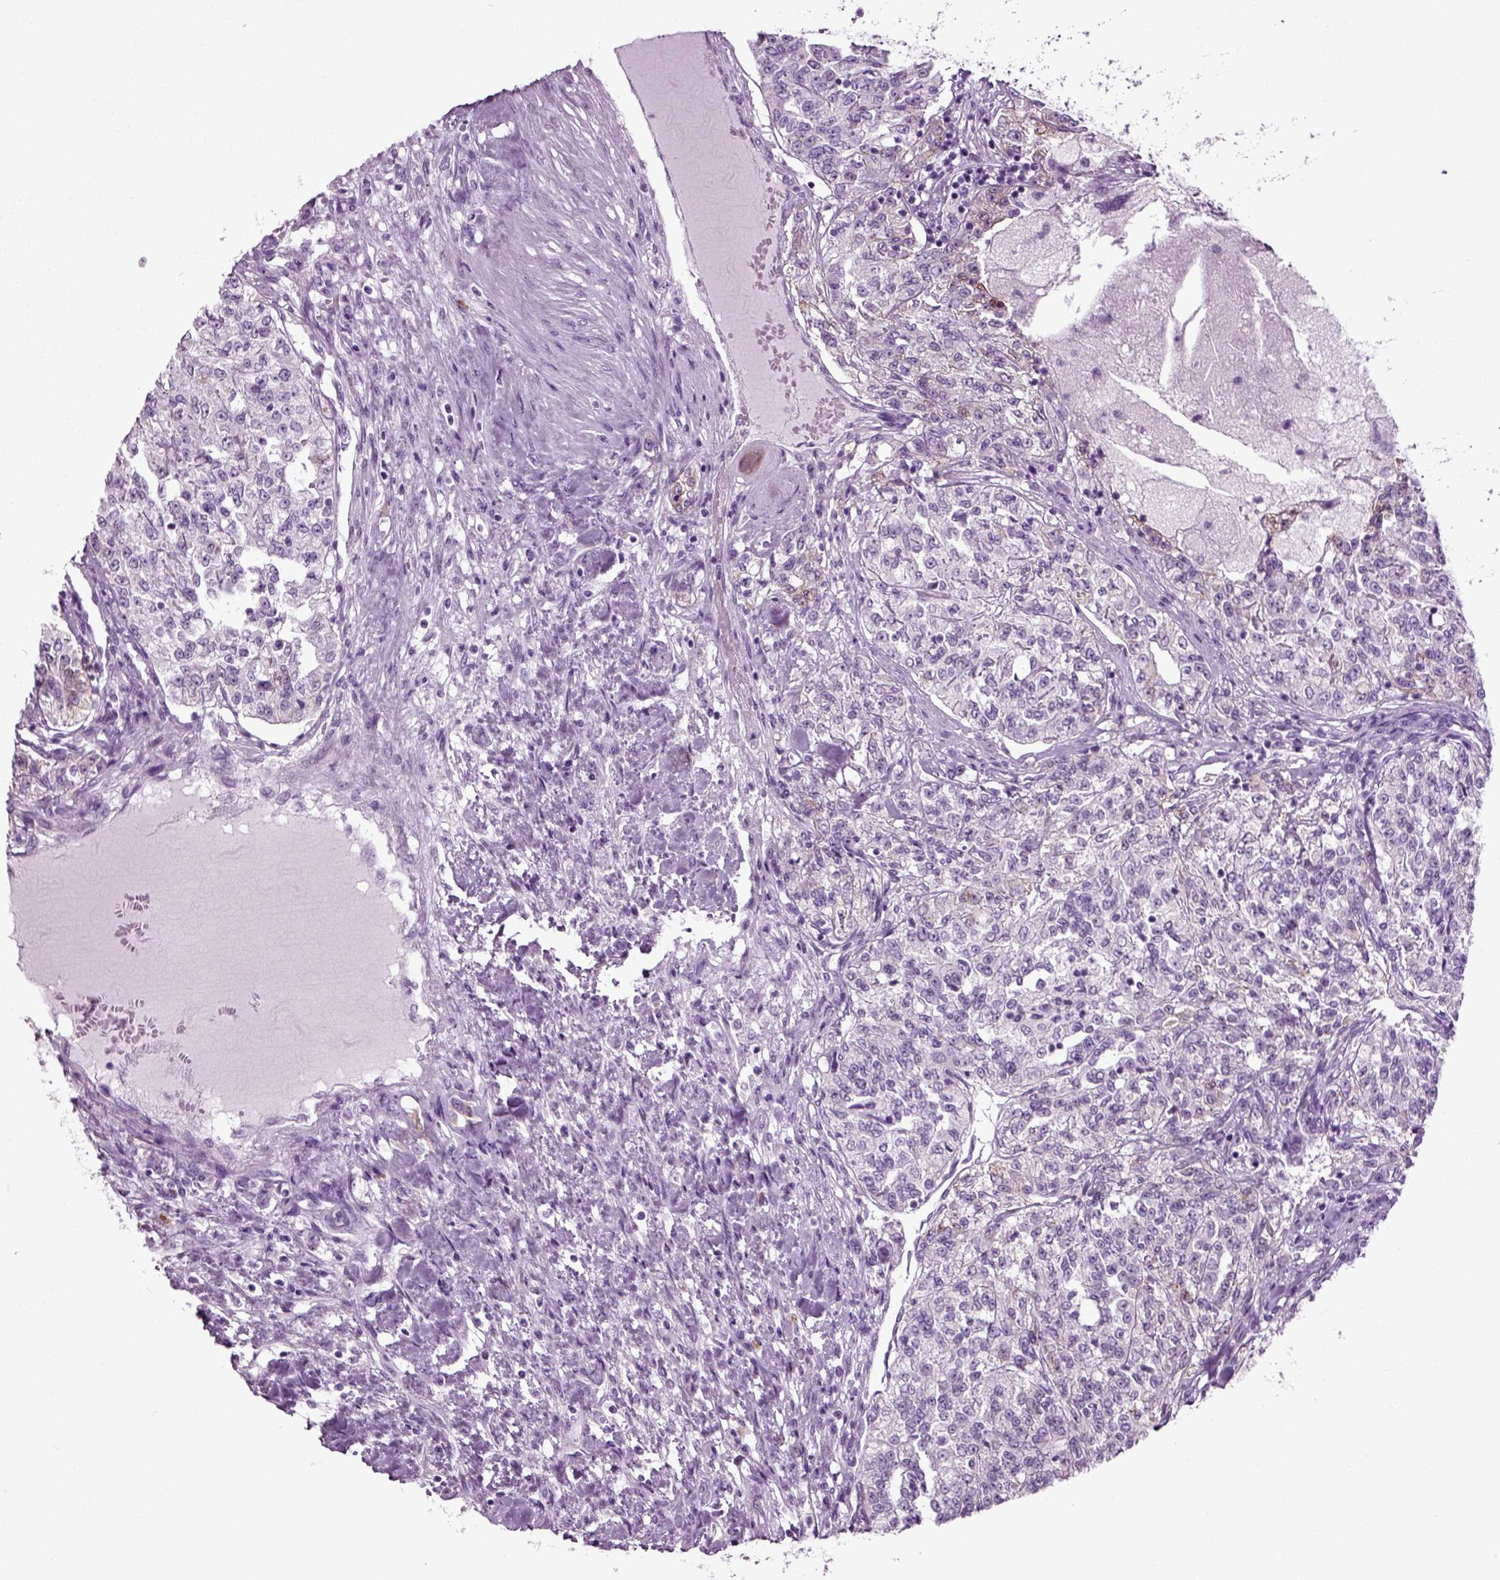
{"staining": {"intensity": "negative", "quantity": "none", "location": "none"}, "tissue": "renal cancer", "cell_type": "Tumor cells", "image_type": "cancer", "snomed": [{"axis": "morphology", "description": "Adenocarcinoma, NOS"}, {"axis": "topography", "description": "Kidney"}], "caption": "The image demonstrates no staining of tumor cells in renal cancer.", "gene": "SLC26A8", "patient": {"sex": "female", "age": 63}}